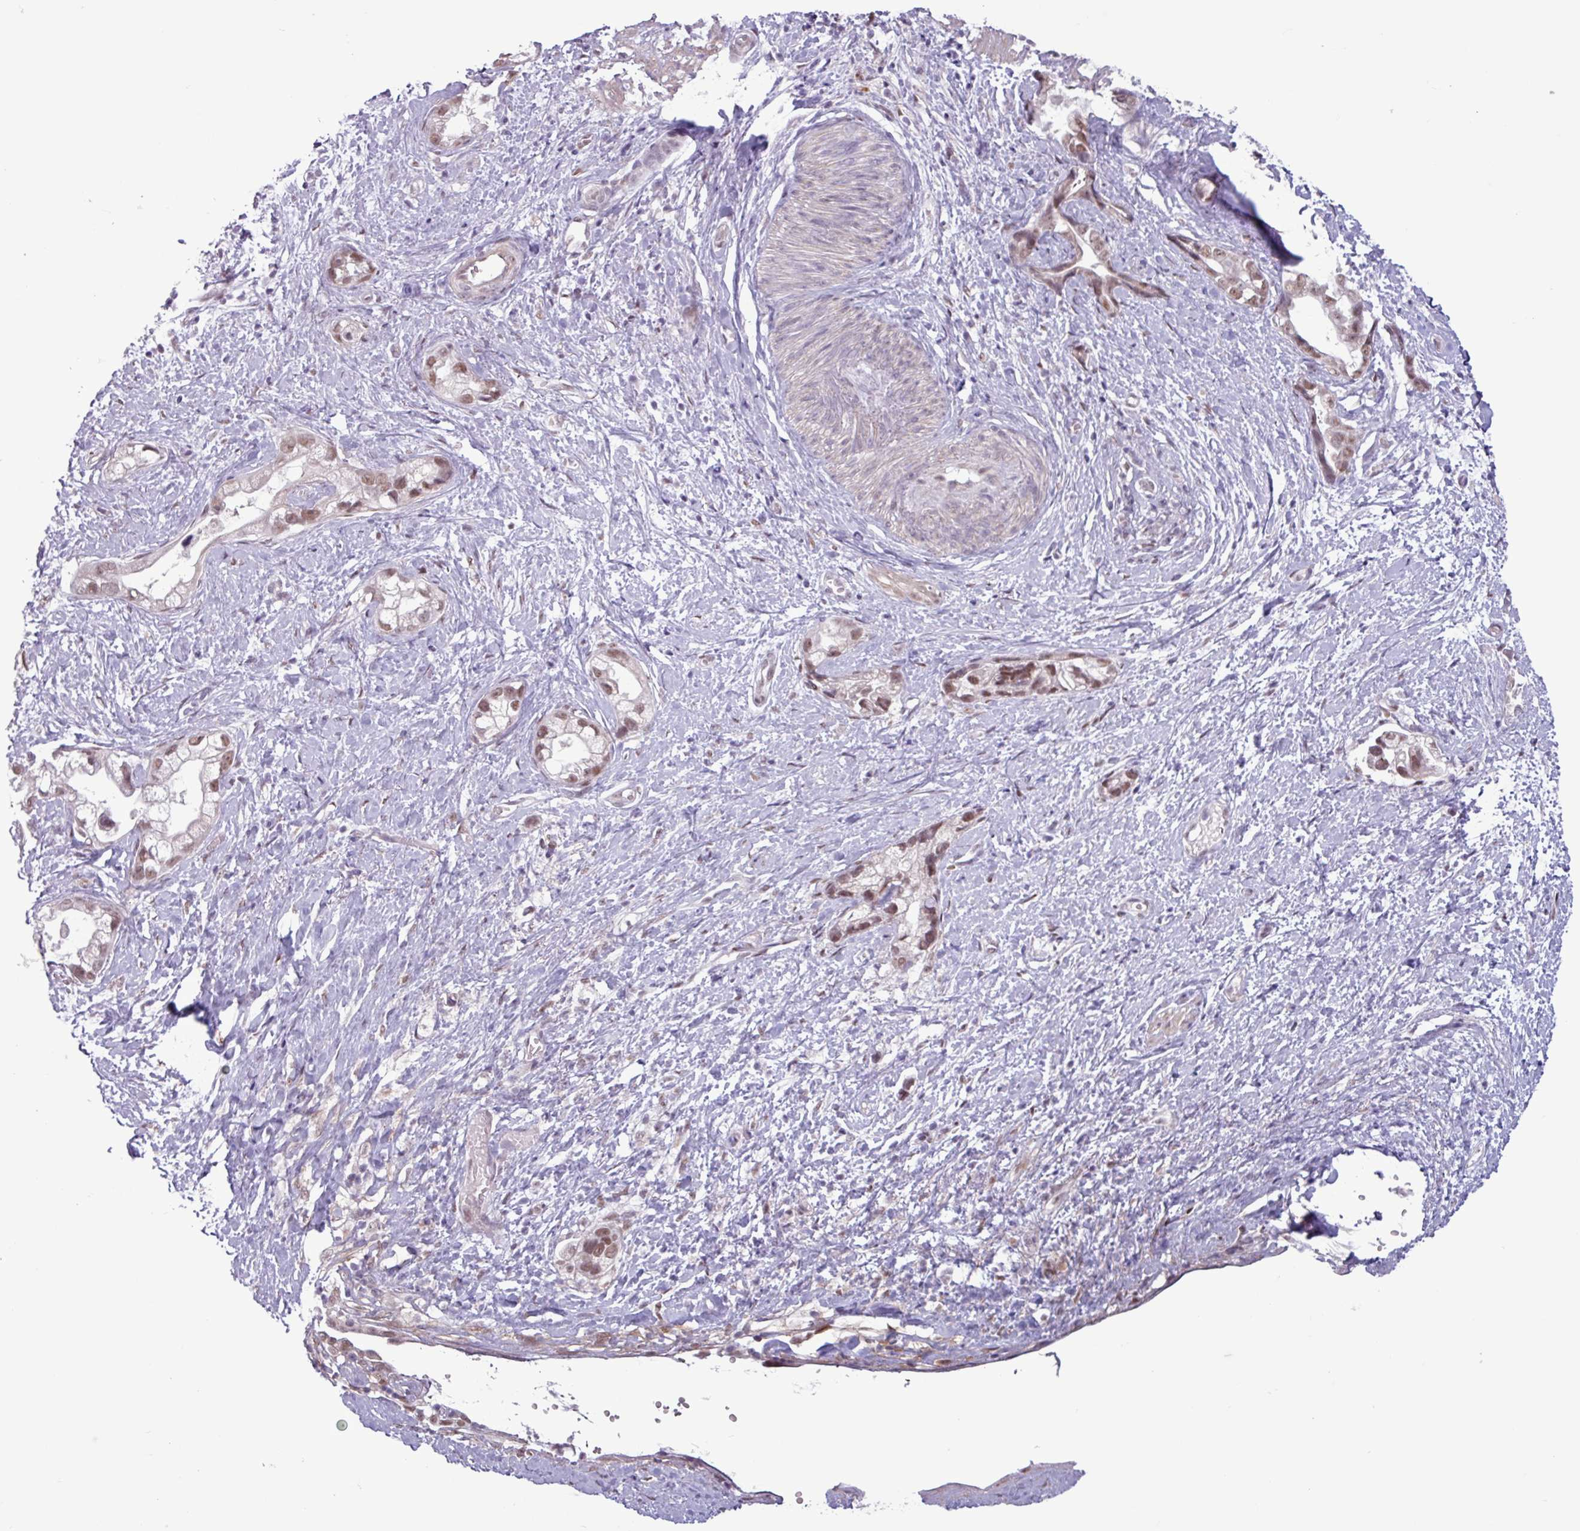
{"staining": {"intensity": "moderate", "quantity": ">75%", "location": "nuclear"}, "tissue": "stomach cancer", "cell_type": "Tumor cells", "image_type": "cancer", "snomed": [{"axis": "morphology", "description": "Adenocarcinoma, NOS"}, {"axis": "topography", "description": "Stomach"}], "caption": "Adenocarcinoma (stomach) stained for a protein demonstrates moderate nuclear positivity in tumor cells. (DAB IHC, brown staining for protein, blue staining for nuclei).", "gene": "NOTCH2", "patient": {"sex": "male", "age": 55}}